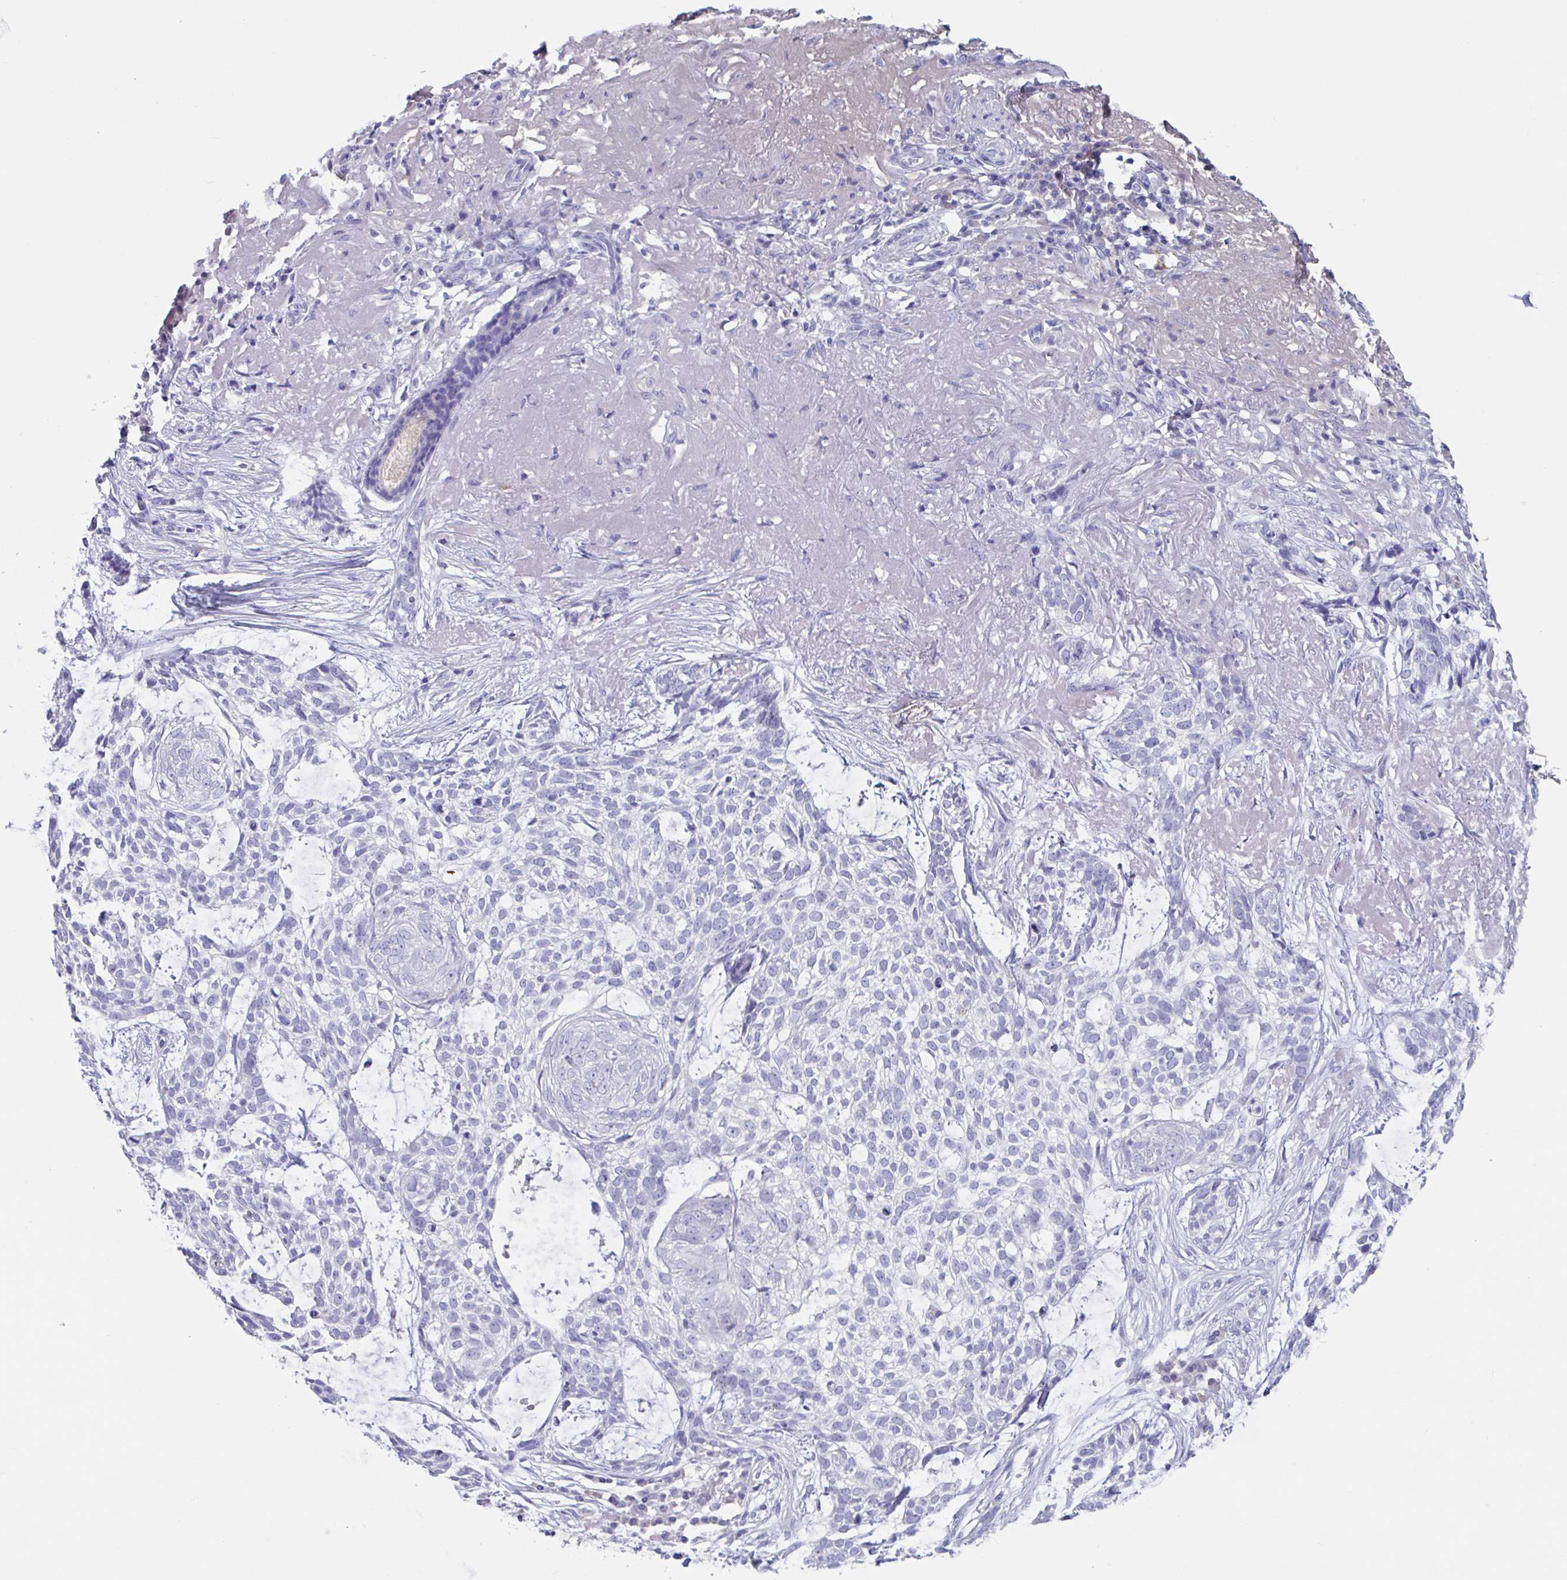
{"staining": {"intensity": "negative", "quantity": "none", "location": "none"}, "tissue": "skin cancer", "cell_type": "Tumor cells", "image_type": "cancer", "snomed": [{"axis": "morphology", "description": "Basal cell carcinoma"}, {"axis": "topography", "description": "Skin"}, {"axis": "topography", "description": "Skin of face"}], "caption": "Immunohistochemistry of skin cancer demonstrates no staining in tumor cells.", "gene": "ZNHIT2", "patient": {"sex": "female", "age": 80}}